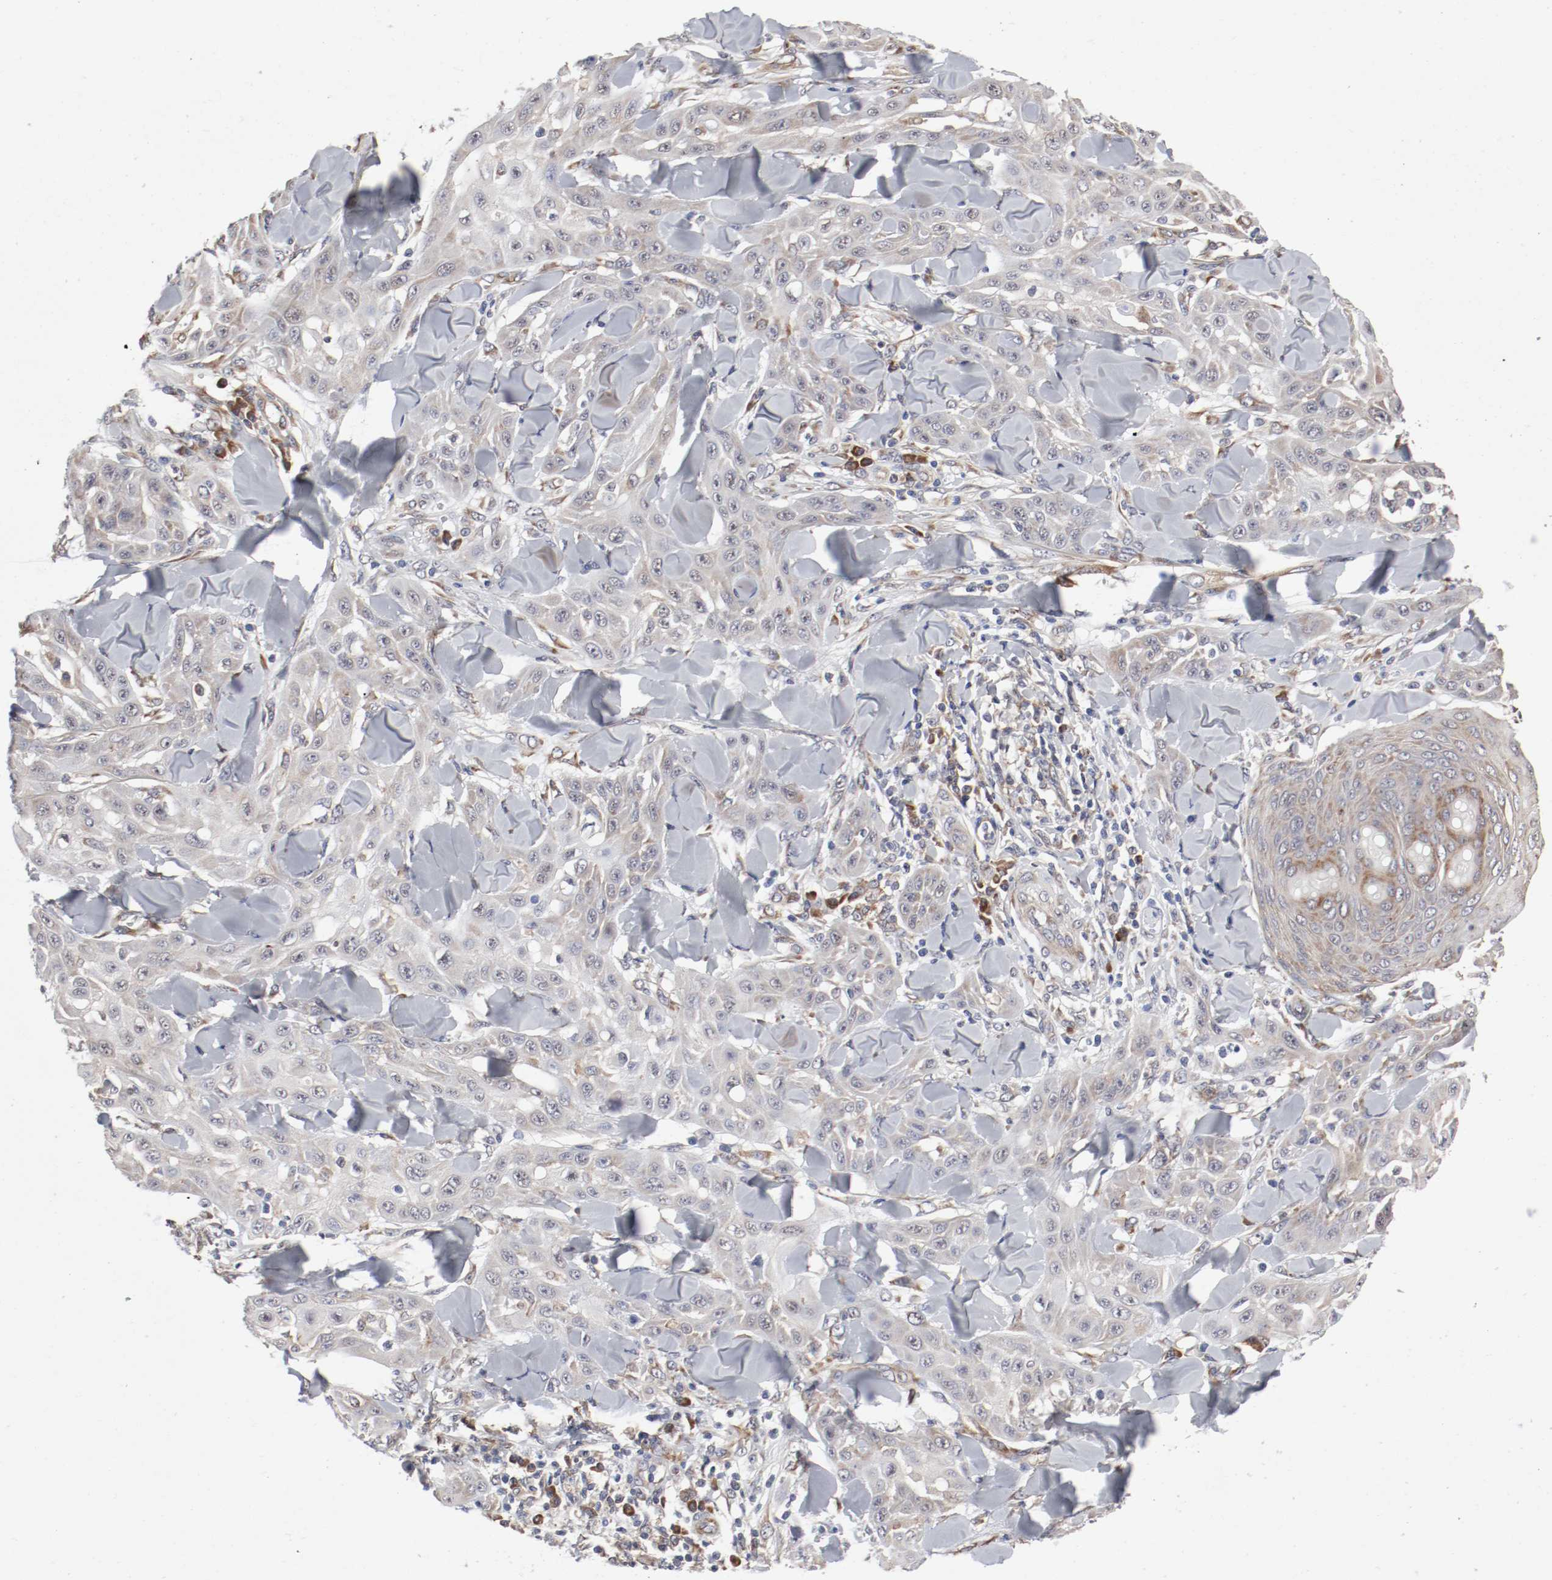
{"staining": {"intensity": "weak", "quantity": "25%-75%", "location": "cytoplasmic/membranous"}, "tissue": "skin cancer", "cell_type": "Tumor cells", "image_type": "cancer", "snomed": [{"axis": "morphology", "description": "Squamous cell carcinoma, NOS"}, {"axis": "topography", "description": "Skin"}], "caption": "Immunohistochemistry (IHC) (DAB) staining of human skin cancer exhibits weak cytoplasmic/membranous protein staining in about 25%-75% of tumor cells. (DAB (3,3'-diaminobenzidine) IHC with brightfield microscopy, high magnification).", "gene": "FKBP3", "patient": {"sex": "male", "age": 24}}